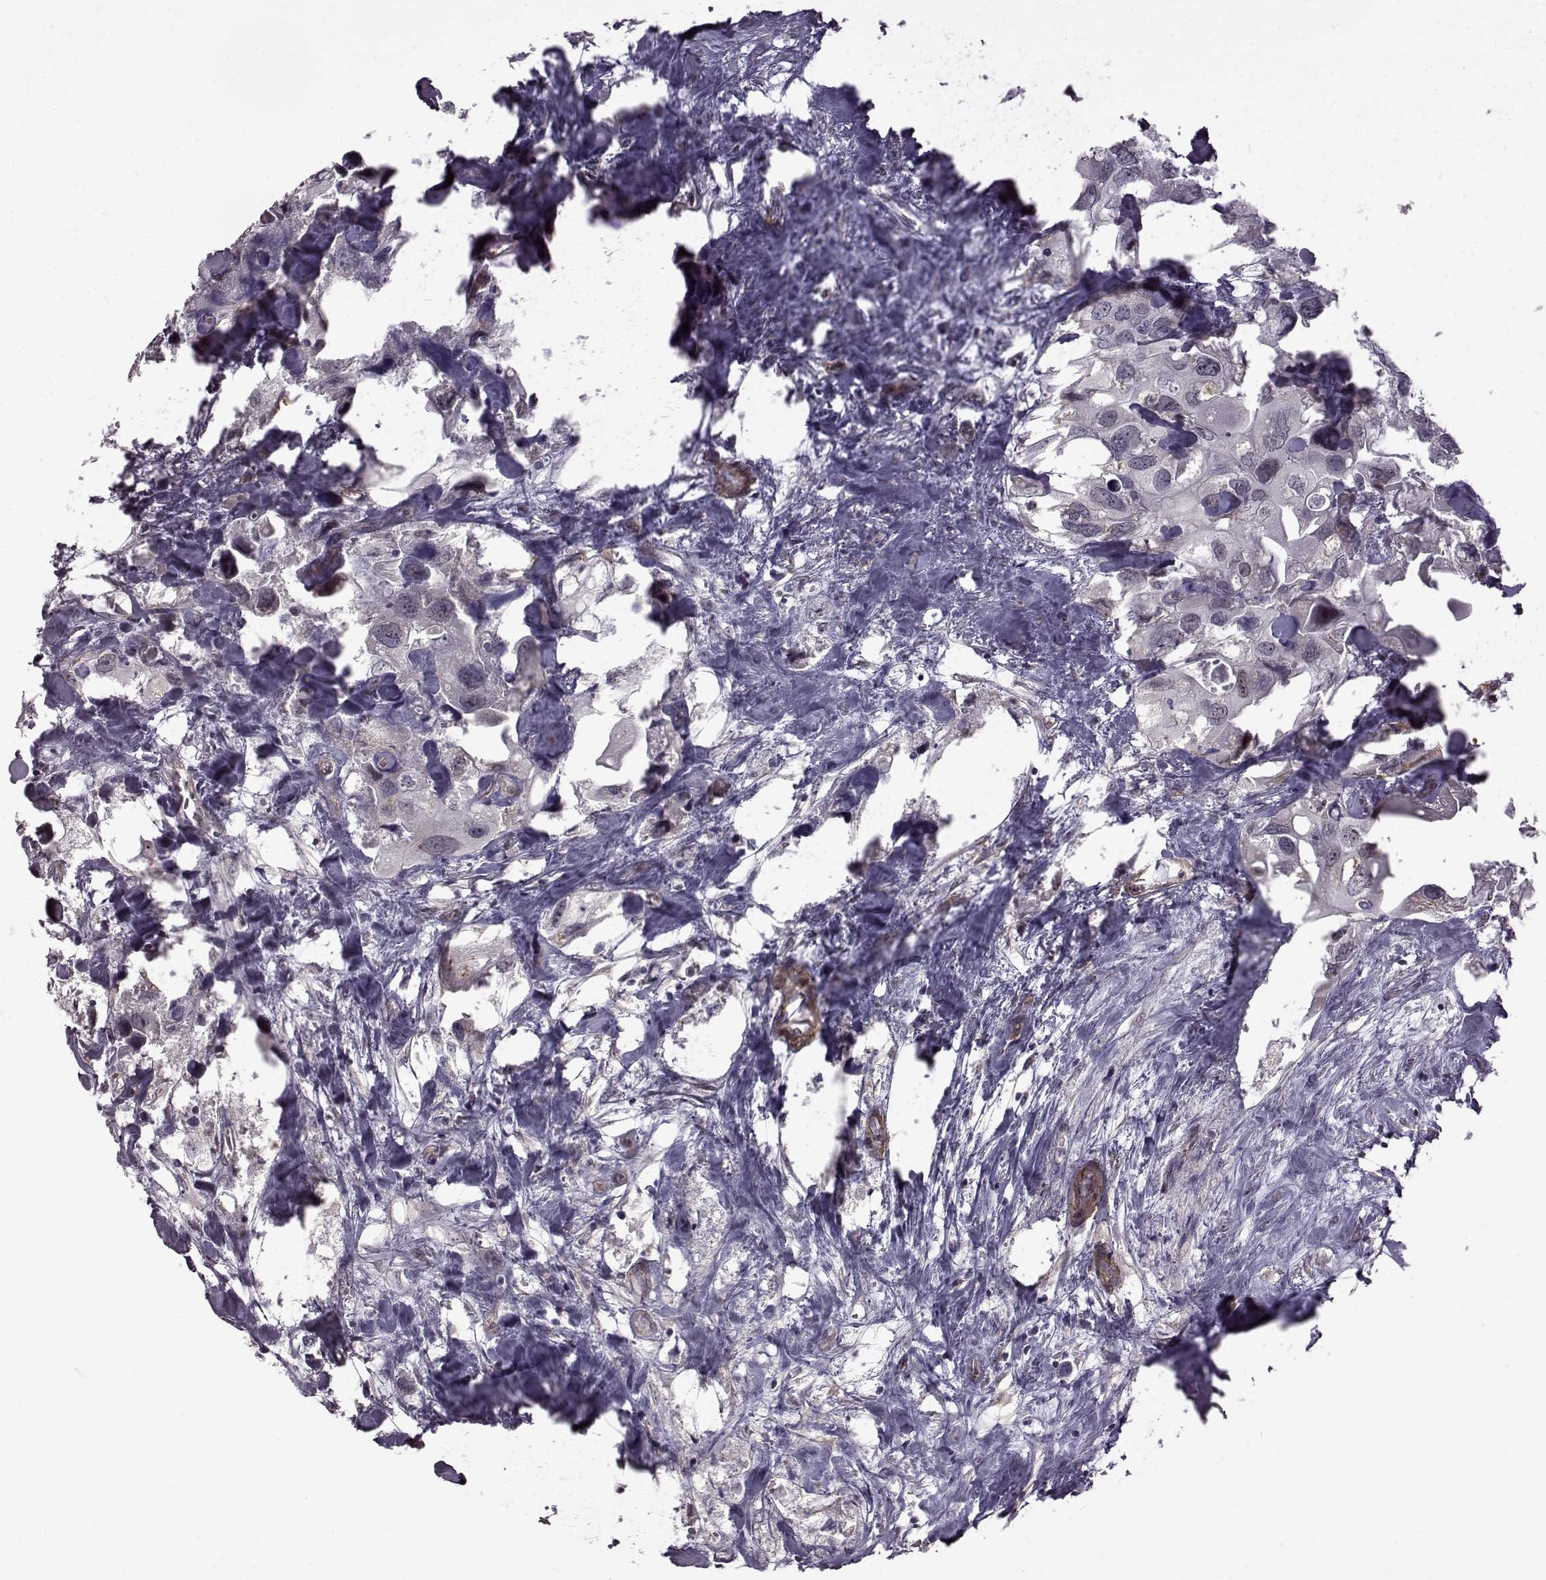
{"staining": {"intensity": "negative", "quantity": "none", "location": "none"}, "tissue": "urothelial cancer", "cell_type": "Tumor cells", "image_type": "cancer", "snomed": [{"axis": "morphology", "description": "Urothelial carcinoma, High grade"}, {"axis": "topography", "description": "Urinary bladder"}], "caption": "Tumor cells are negative for brown protein staining in urothelial cancer.", "gene": "SYNPO2", "patient": {"sex": "male", "age": 59}}